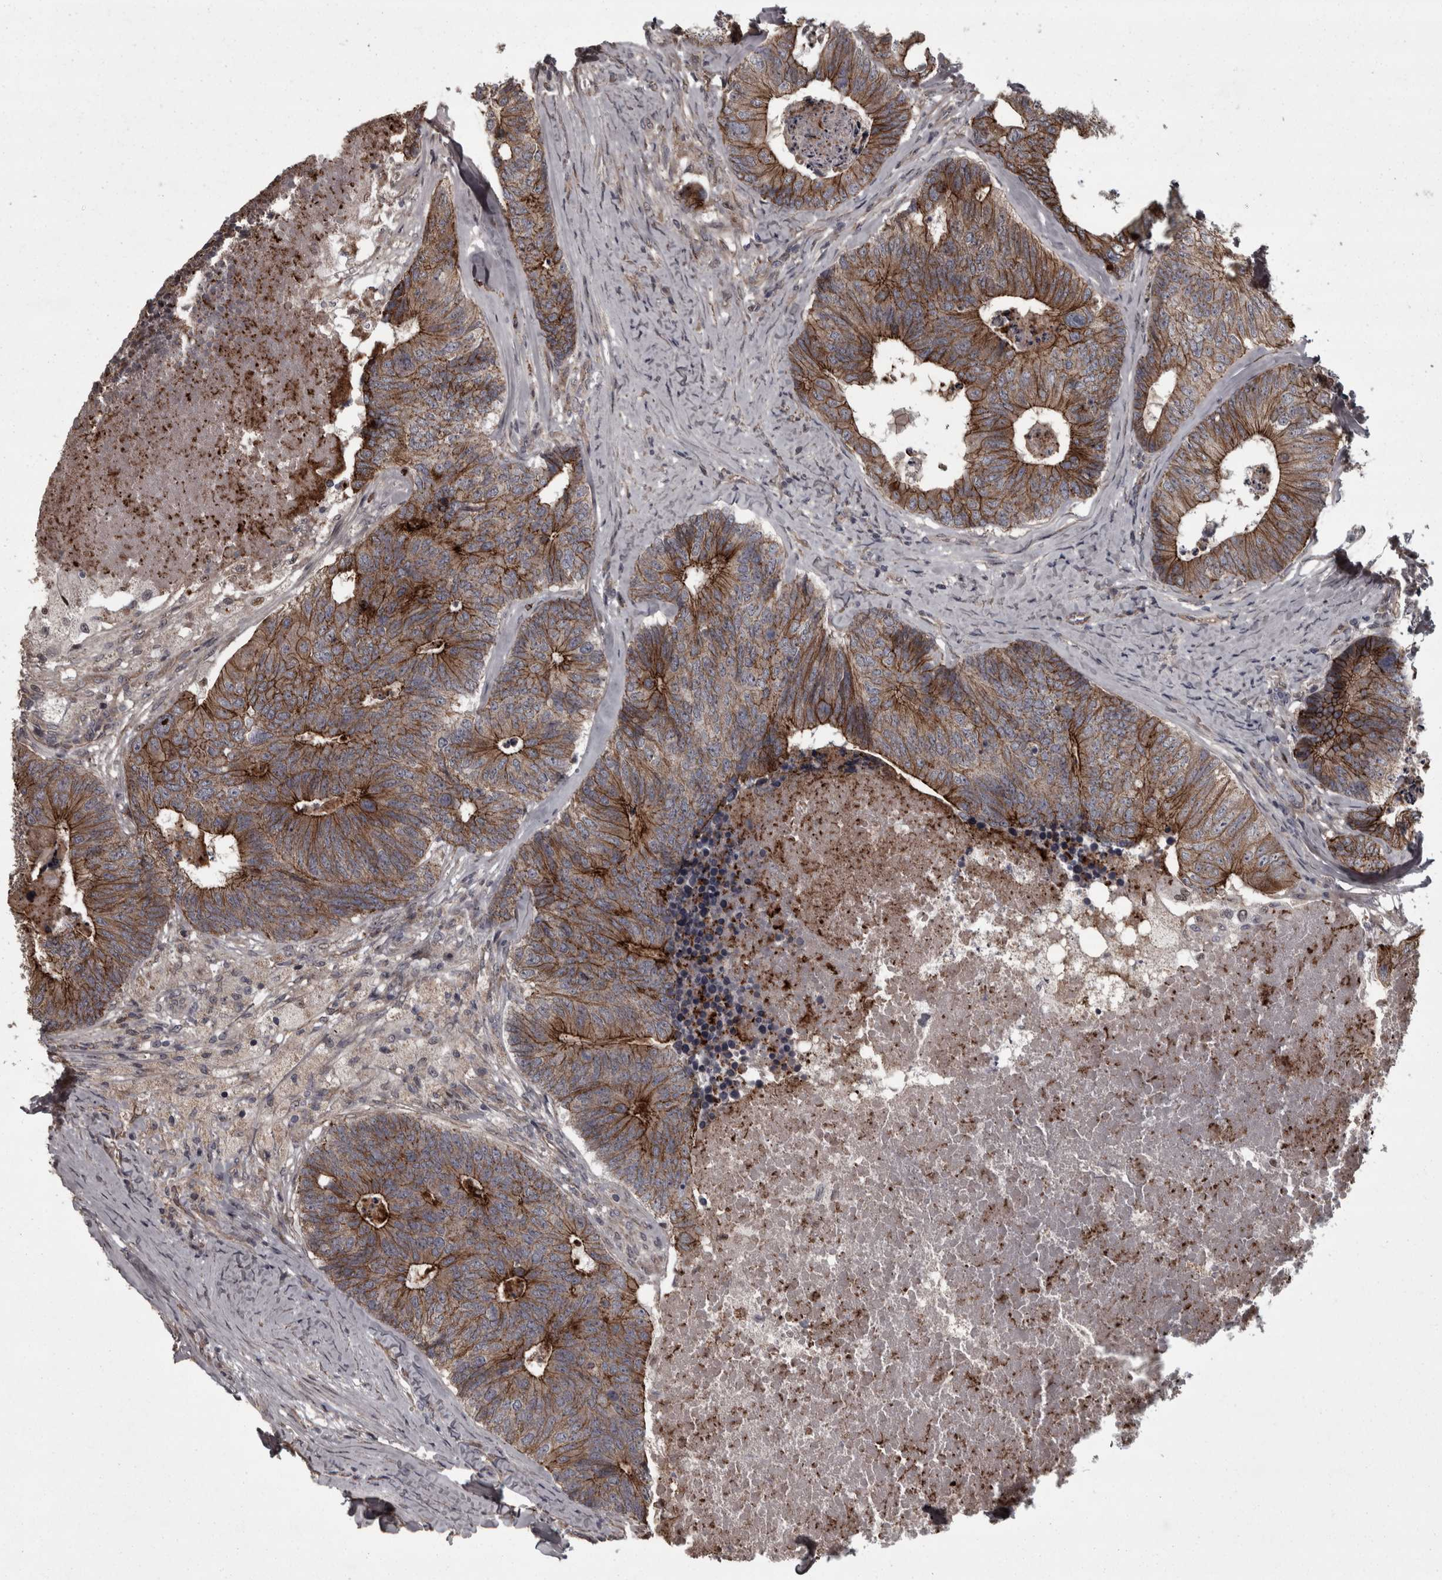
{"staining": {"intensity": "moderate", "quantity": ">75%", "location": "cytoplasmic/membranous"}, "tissue": "colorectal cancer", "cell_type": "Tumor cells", "image_type": "cancer", "snomed": [{"axis": "morphology", "description": "Adenocarcinoma, NOS"}, {"axis": "topography", "description": "Colon"}], "caption": "A high-resolution image shows immunohistochemistry (IHC) staining of colorectal cancer (adenocarcinoma), which shows moderate cytoplasmic/membranous positivity in approximately >75% of tumor cells.", "gene": "PCDH17", "patient": {"sex": "female", "age": 67}}